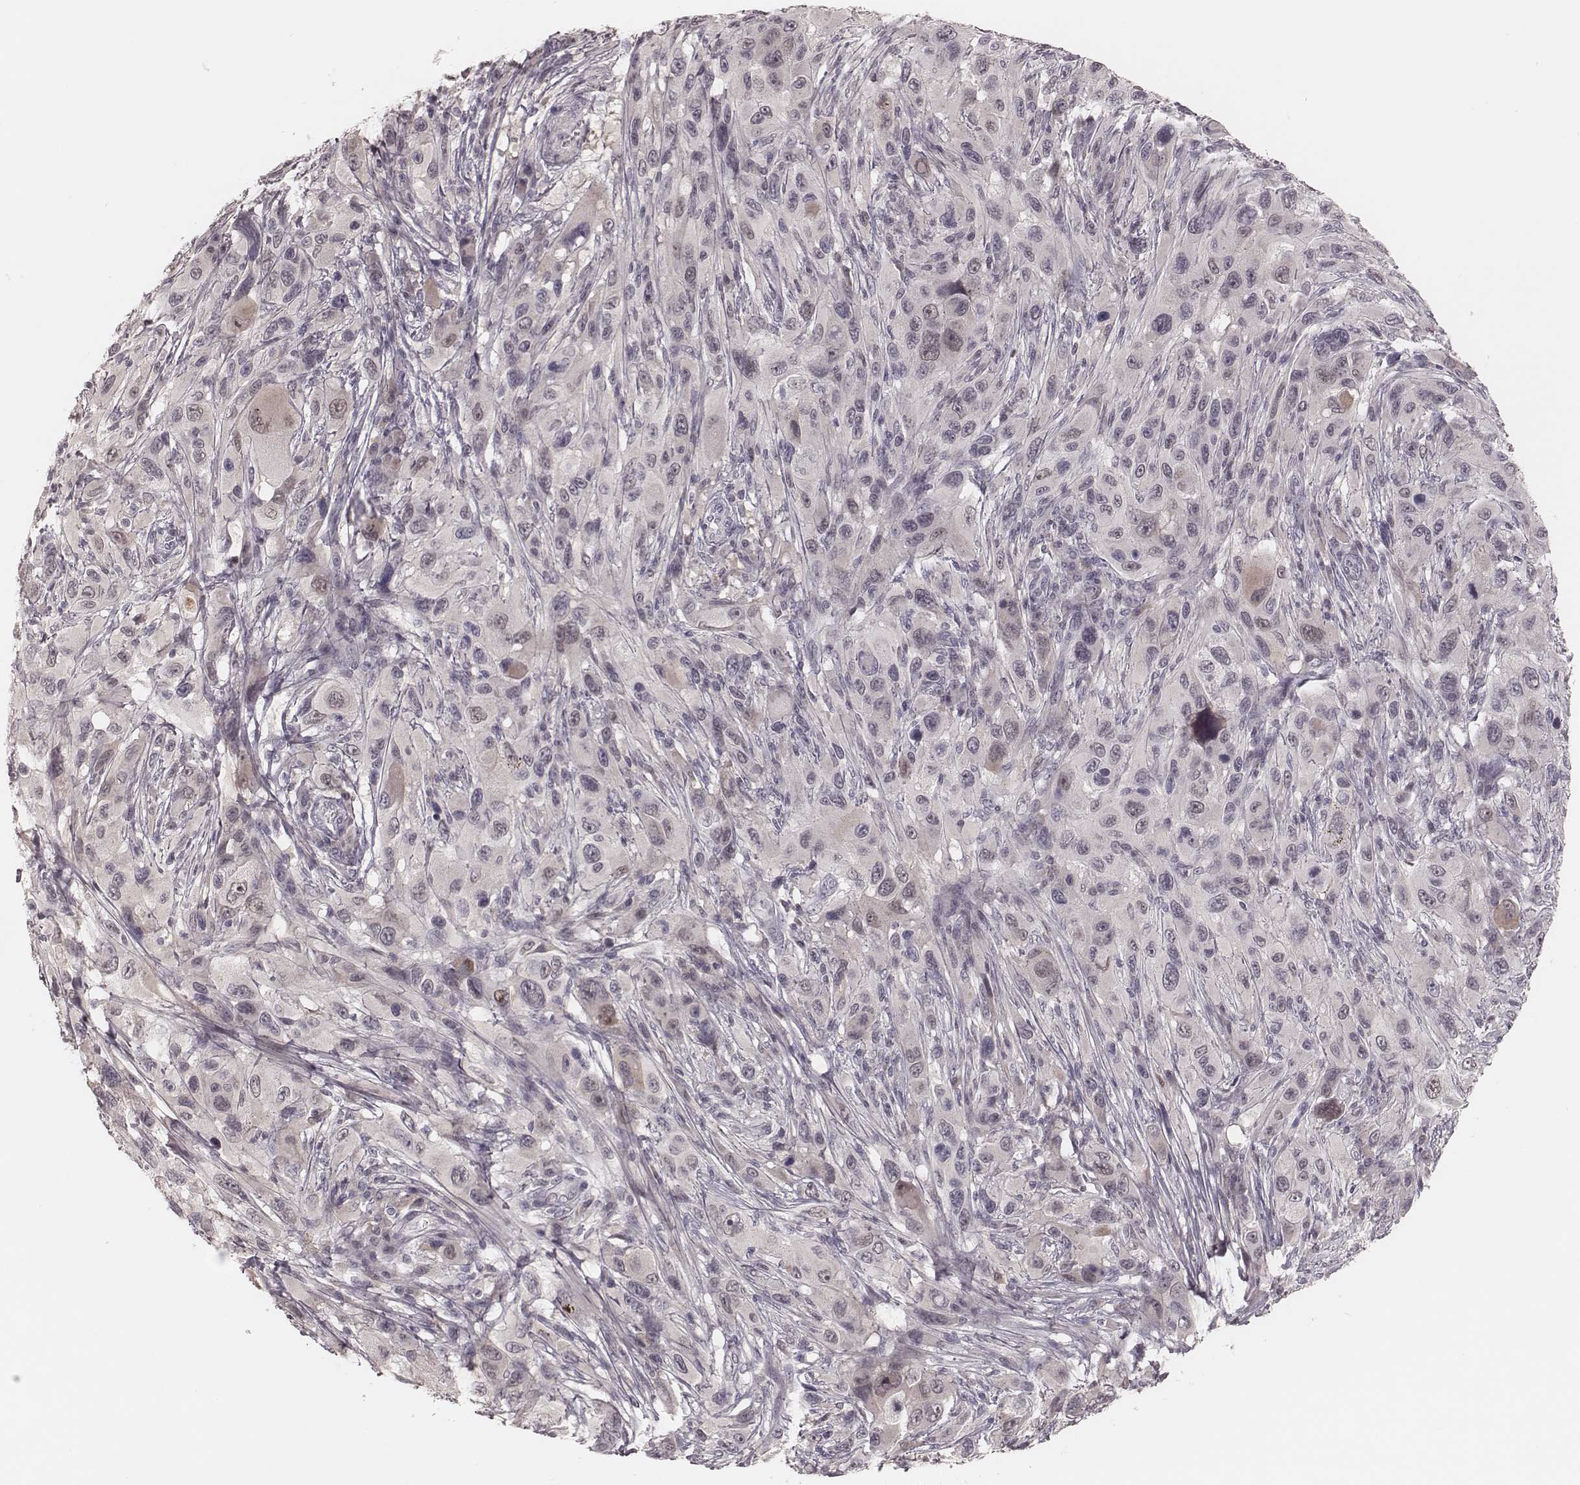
{"staining": {"intensity": "negative", "quantity": "none", "location": "none"}, "tissue": "melanoma", "cell_type": "Tumor cells", "image_type": "cancer", "snomed": [{"axis": "morphology", "description": "Malignant melanoma, NOS"}, {"axis": "topography", "description": "Skin"}], "caption": "Photomicrograph shows no protein staining in tumor cells of malignant melanoma tissue.", "gene": "FAM13B", "patient": {"sex": "male", "age": 53}}